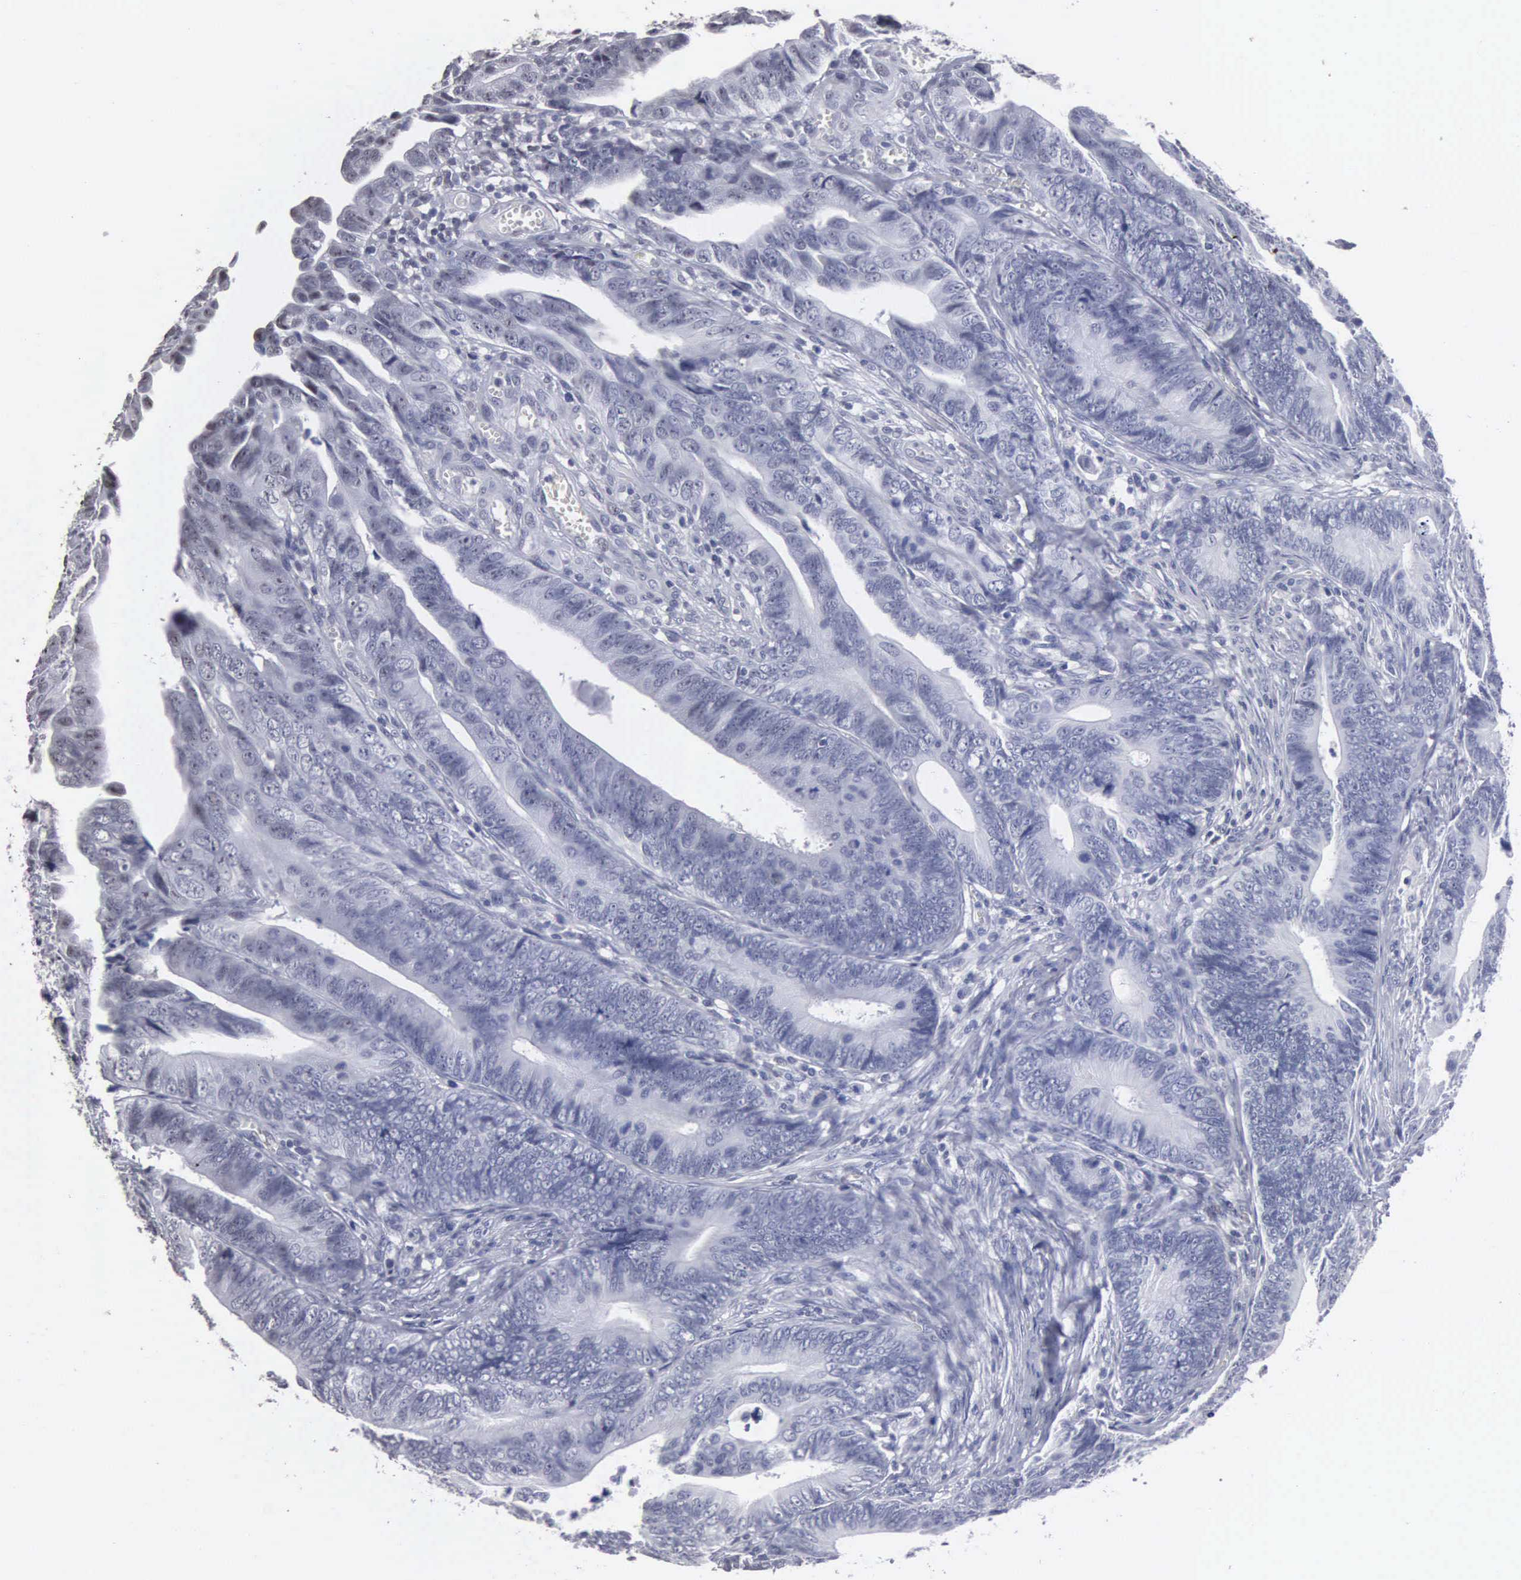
{"staining": {"intensity": "negative", "quantity": "none", "location": "none"}, "tissue": "colorectal cancer", "cell_type": "Tumor cells", "image_type": "cancer", "snomed": [{"axis": "morphology", "description": "Adenocarcinoma, NOS"}, {"axis": "topography", "description": "Colon"}], "caption": "Tumor cells show no significant positivity in colorectal cancer (adenocarcinoma). Nuclei are stained in blue.", "gene": "UPB1", "patient": {"sex": "female", "age": 78}}